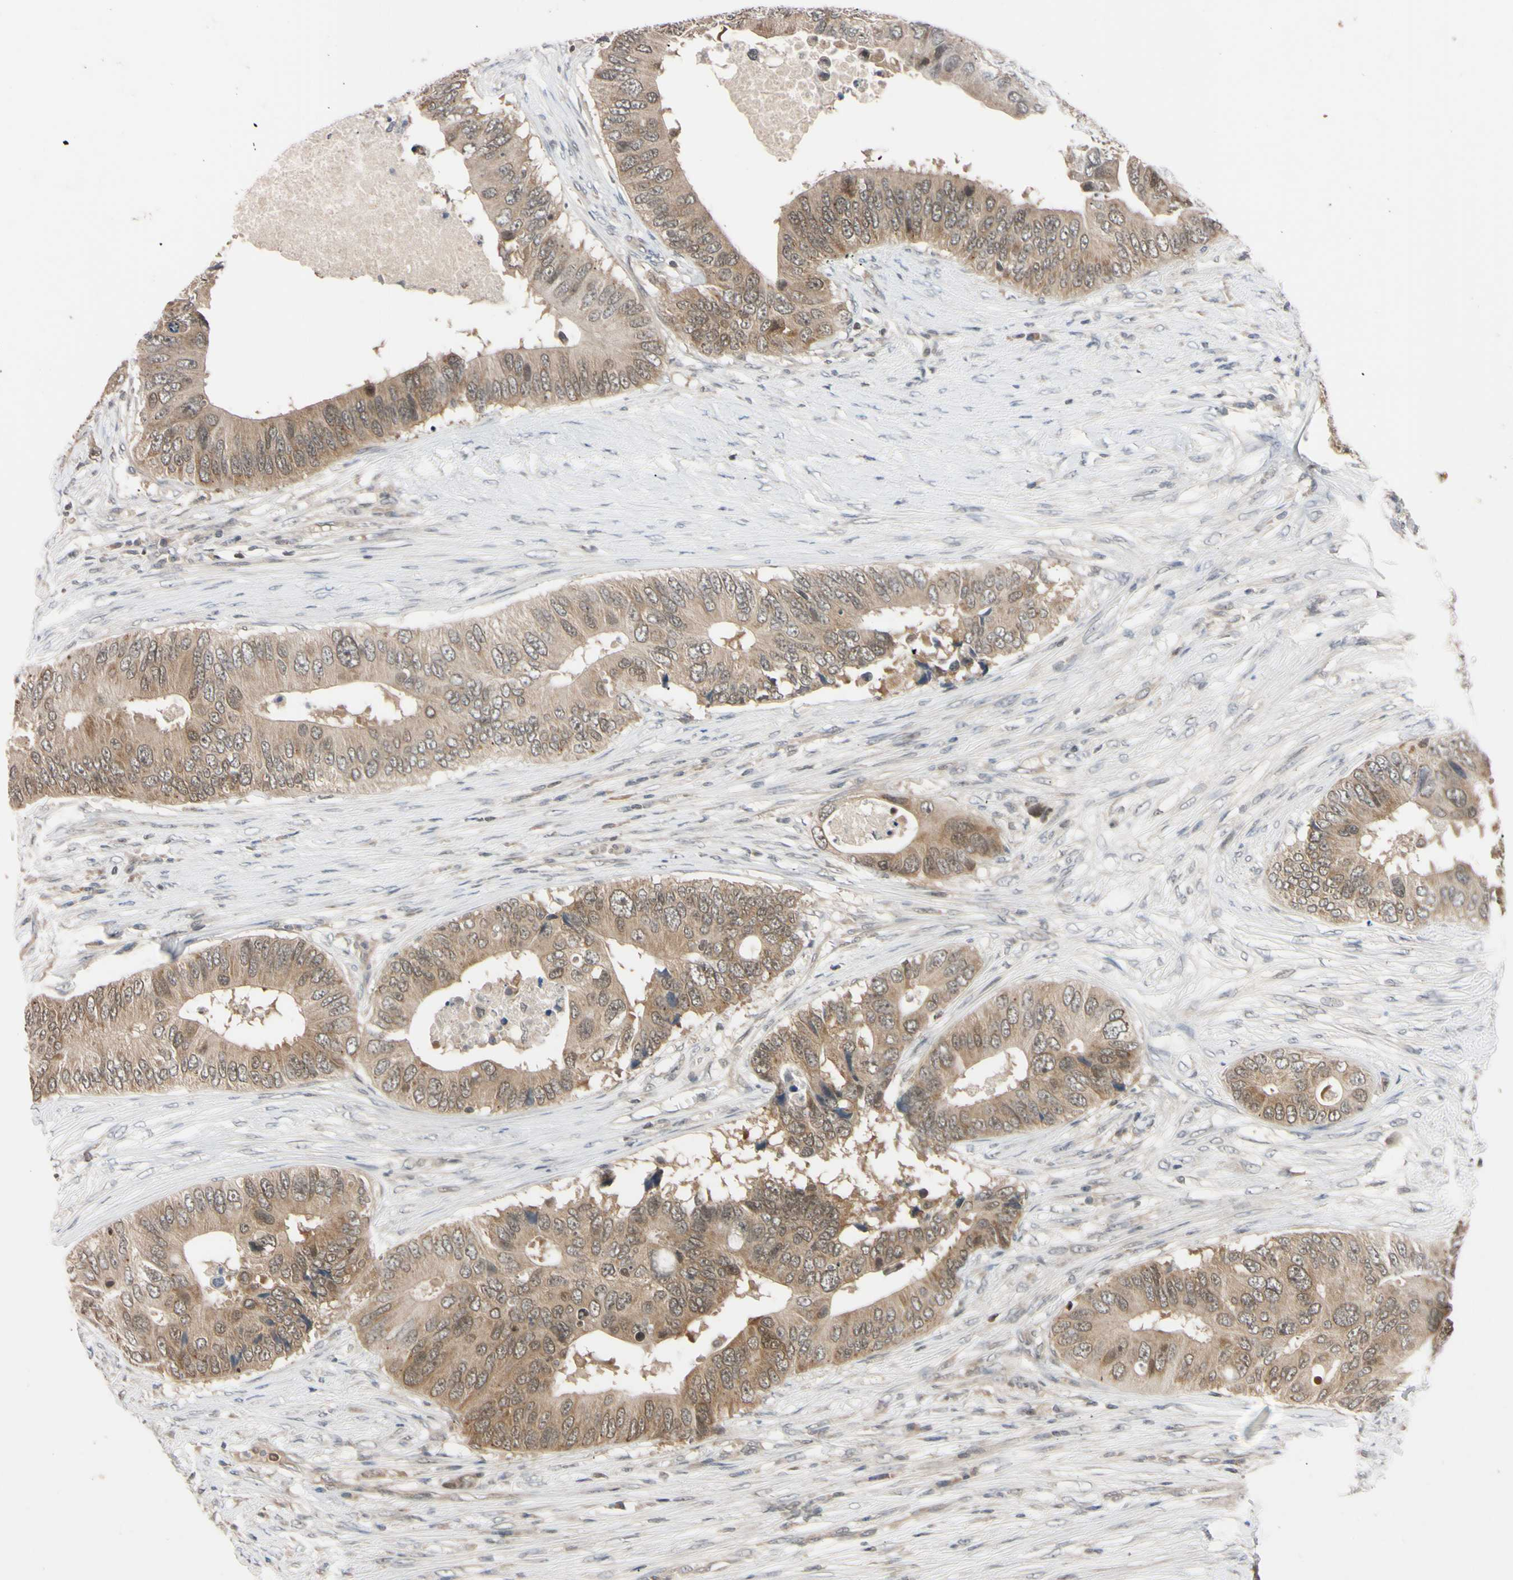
{"staining": {"intensity": "weak", "quantity": ">75%", "location": "cytoplasmic/membranous"}, "tissue": "colorectal cancer", "cell_type": "Tumor cells", "image_type": "cancer", "snomed": [{"axis": "morphology", "description": "Adenocarcinoma, NOS"}, {"axis": "topography", "description": "Colon"}], "caption": "High-power microscopy captured an immunohistochemistry (IHC) photomicrograph of colorectal cancer (adenocarcinoma), revealing weak cytoplasmic/membranous expression in about >75% of tumor cells.", "gene": "UBE2I", "patient": {"sex": "male", "age": 71}}